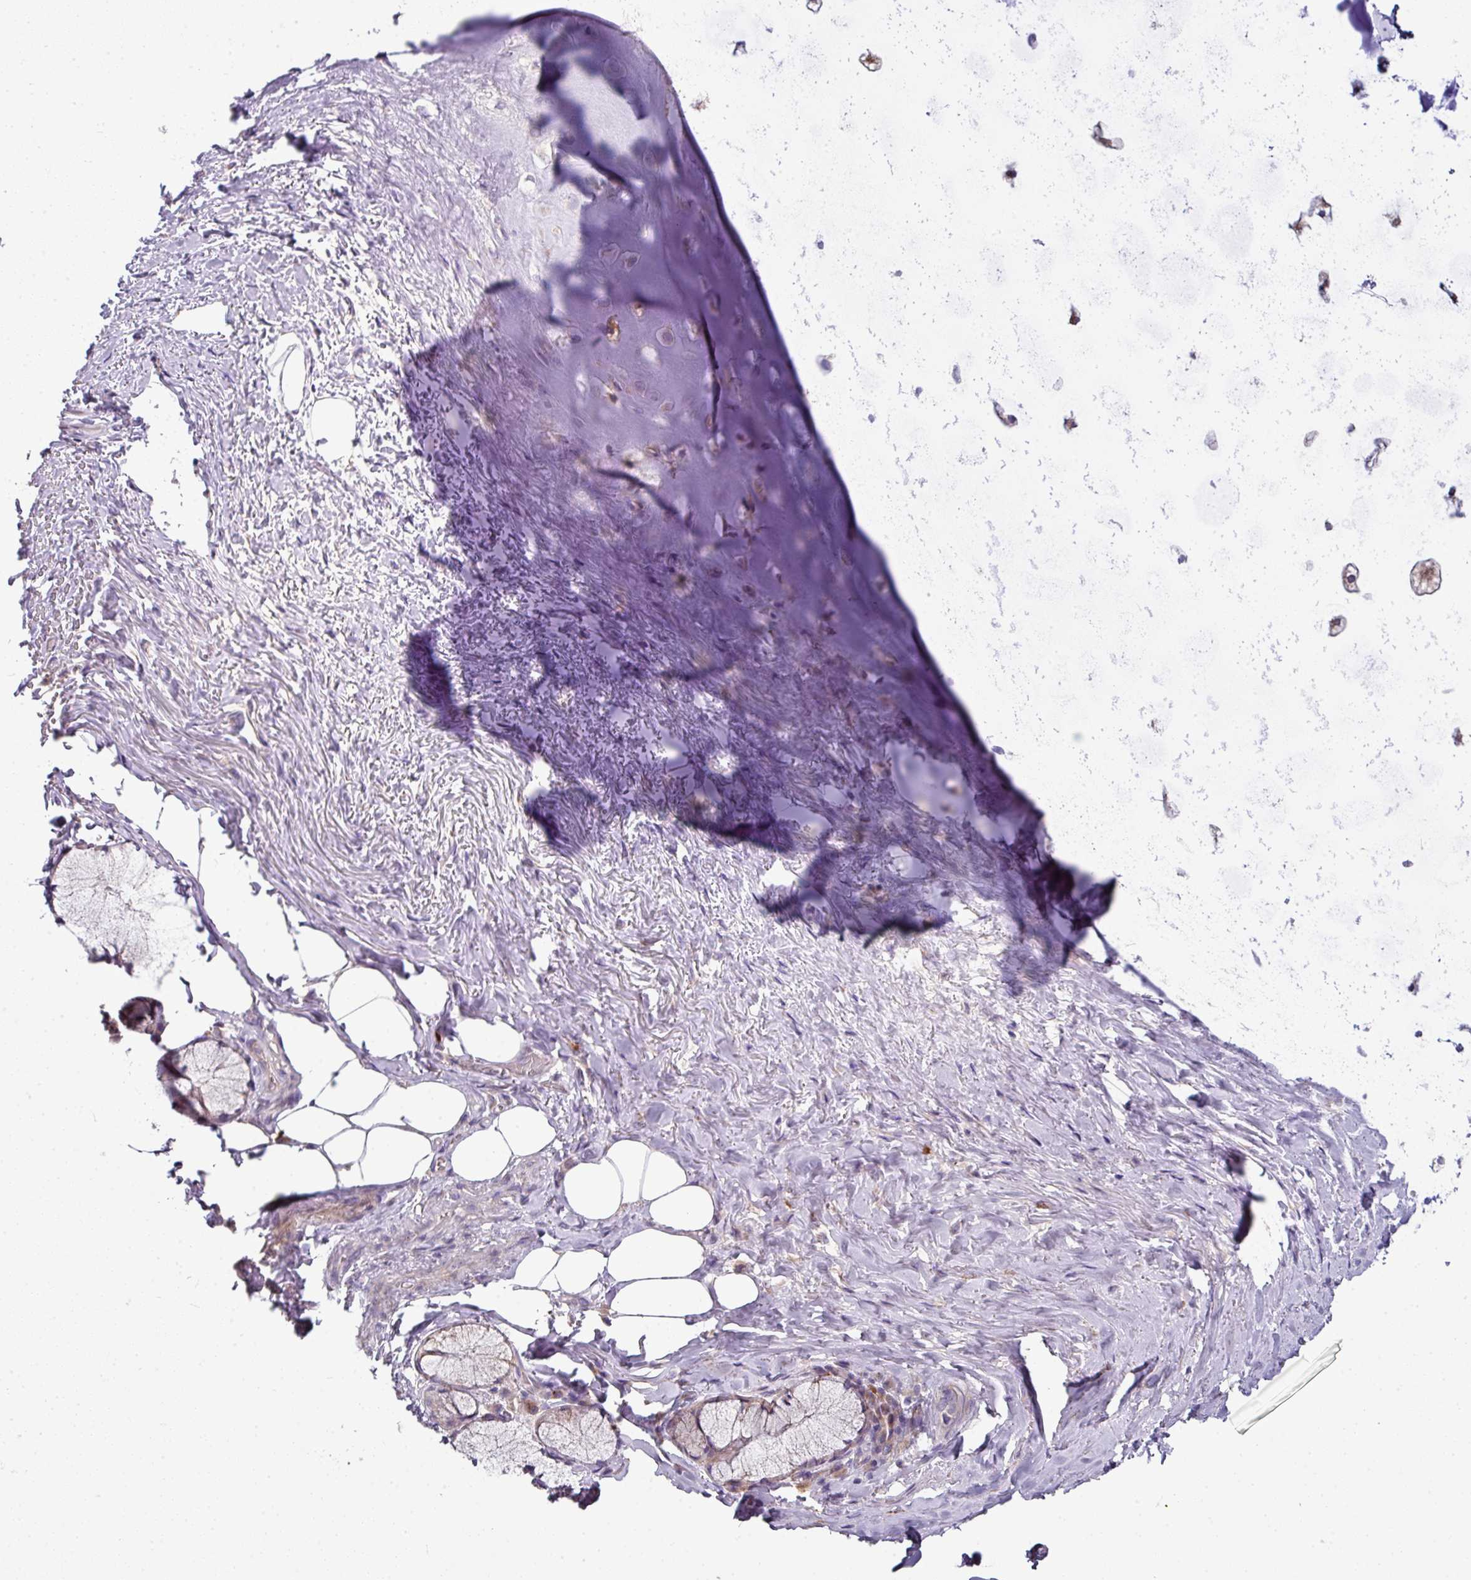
{"staining": {"intensity": "negative", "quantity": "none", "location": "none"}, "tissue": "adipose tissue", "cell_type": "Adipocytes", "image_type": "normal", "snomed": [{"axis": "morphology", "description": "Normal tissue, NOS"}, {"axis": "topography", "description": "Cartilage tissue"}, {"axis": "topography", "description": "Bronchus"}], "caption": "An immunohistochemistry (IHC) photomicrograph of unremarkable adipose tissue is shown. There is no staining in adipocytes of adipose tissue.", "gene": "GAN", "patient": {"sex": "male", "age": 56}}